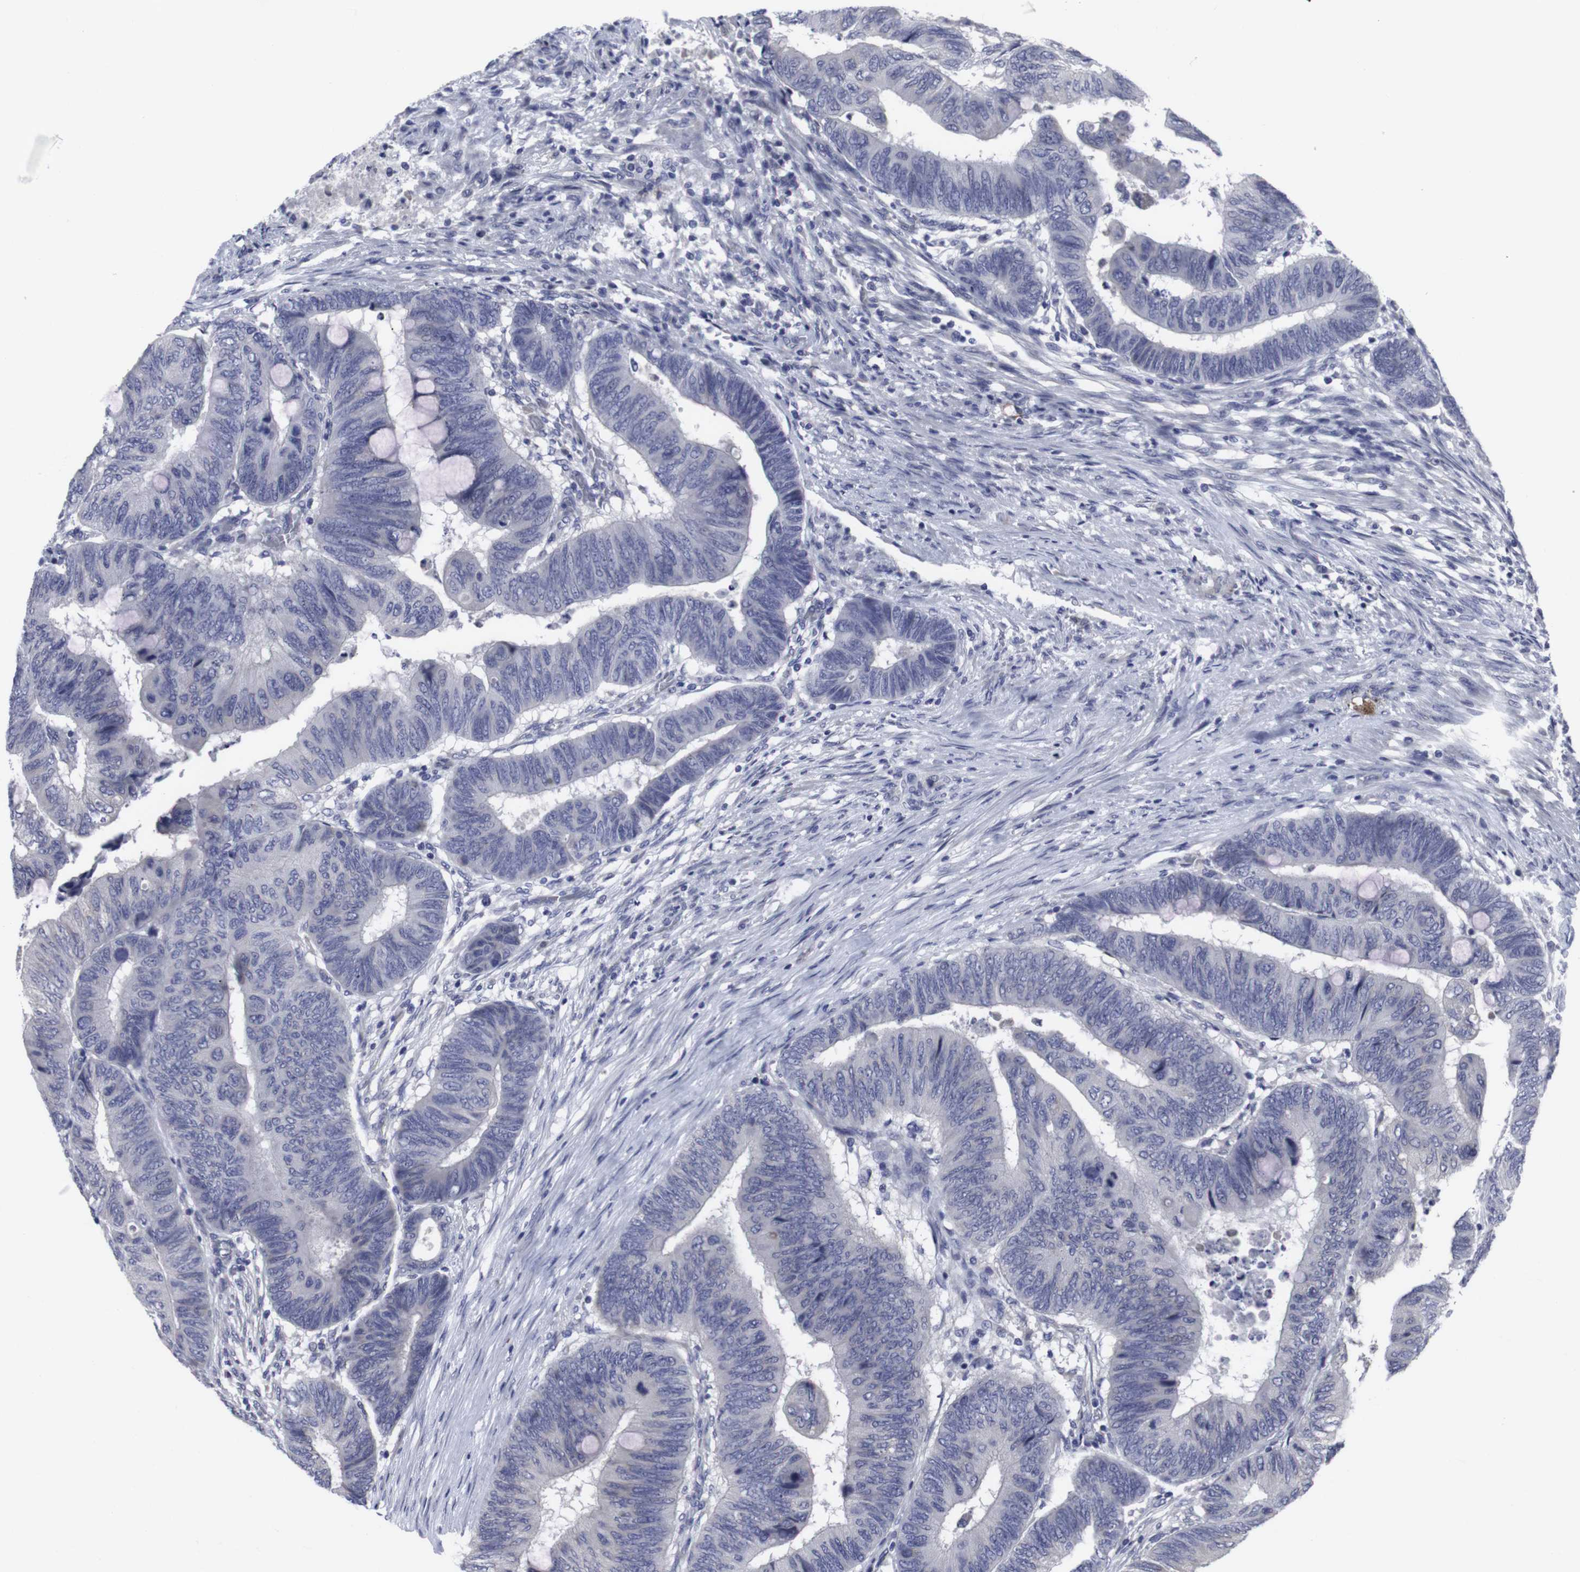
{"staining": {"intensity": "negative", "quantity": "none", "location": "none"}, "tissue": "colorectal cancer", "cell_type": "Tumor cells", "image_type": "cancer", "snomed": [{"axis": "morphology", "description": "Normal tissue, NOS"}, {"axis": "morphology", "description": "Adenocarcinoma, NOS"}, {"axis": "topography", "description": "Rectum"}, {"axis": "topography", "description": "Peripheral nerve tissue"}], "caption": "Immunohistochemical staining of colorectal cancer demonstrates no significant positivity in tumor cells. The staining was performed using DAB to visualize the protein expression in brown, while the nuclei were stained in blue with hematoxylin (Magnification: 20x).", "gene": "SNCG", "patient": {"sex": "male", "age": 92}}